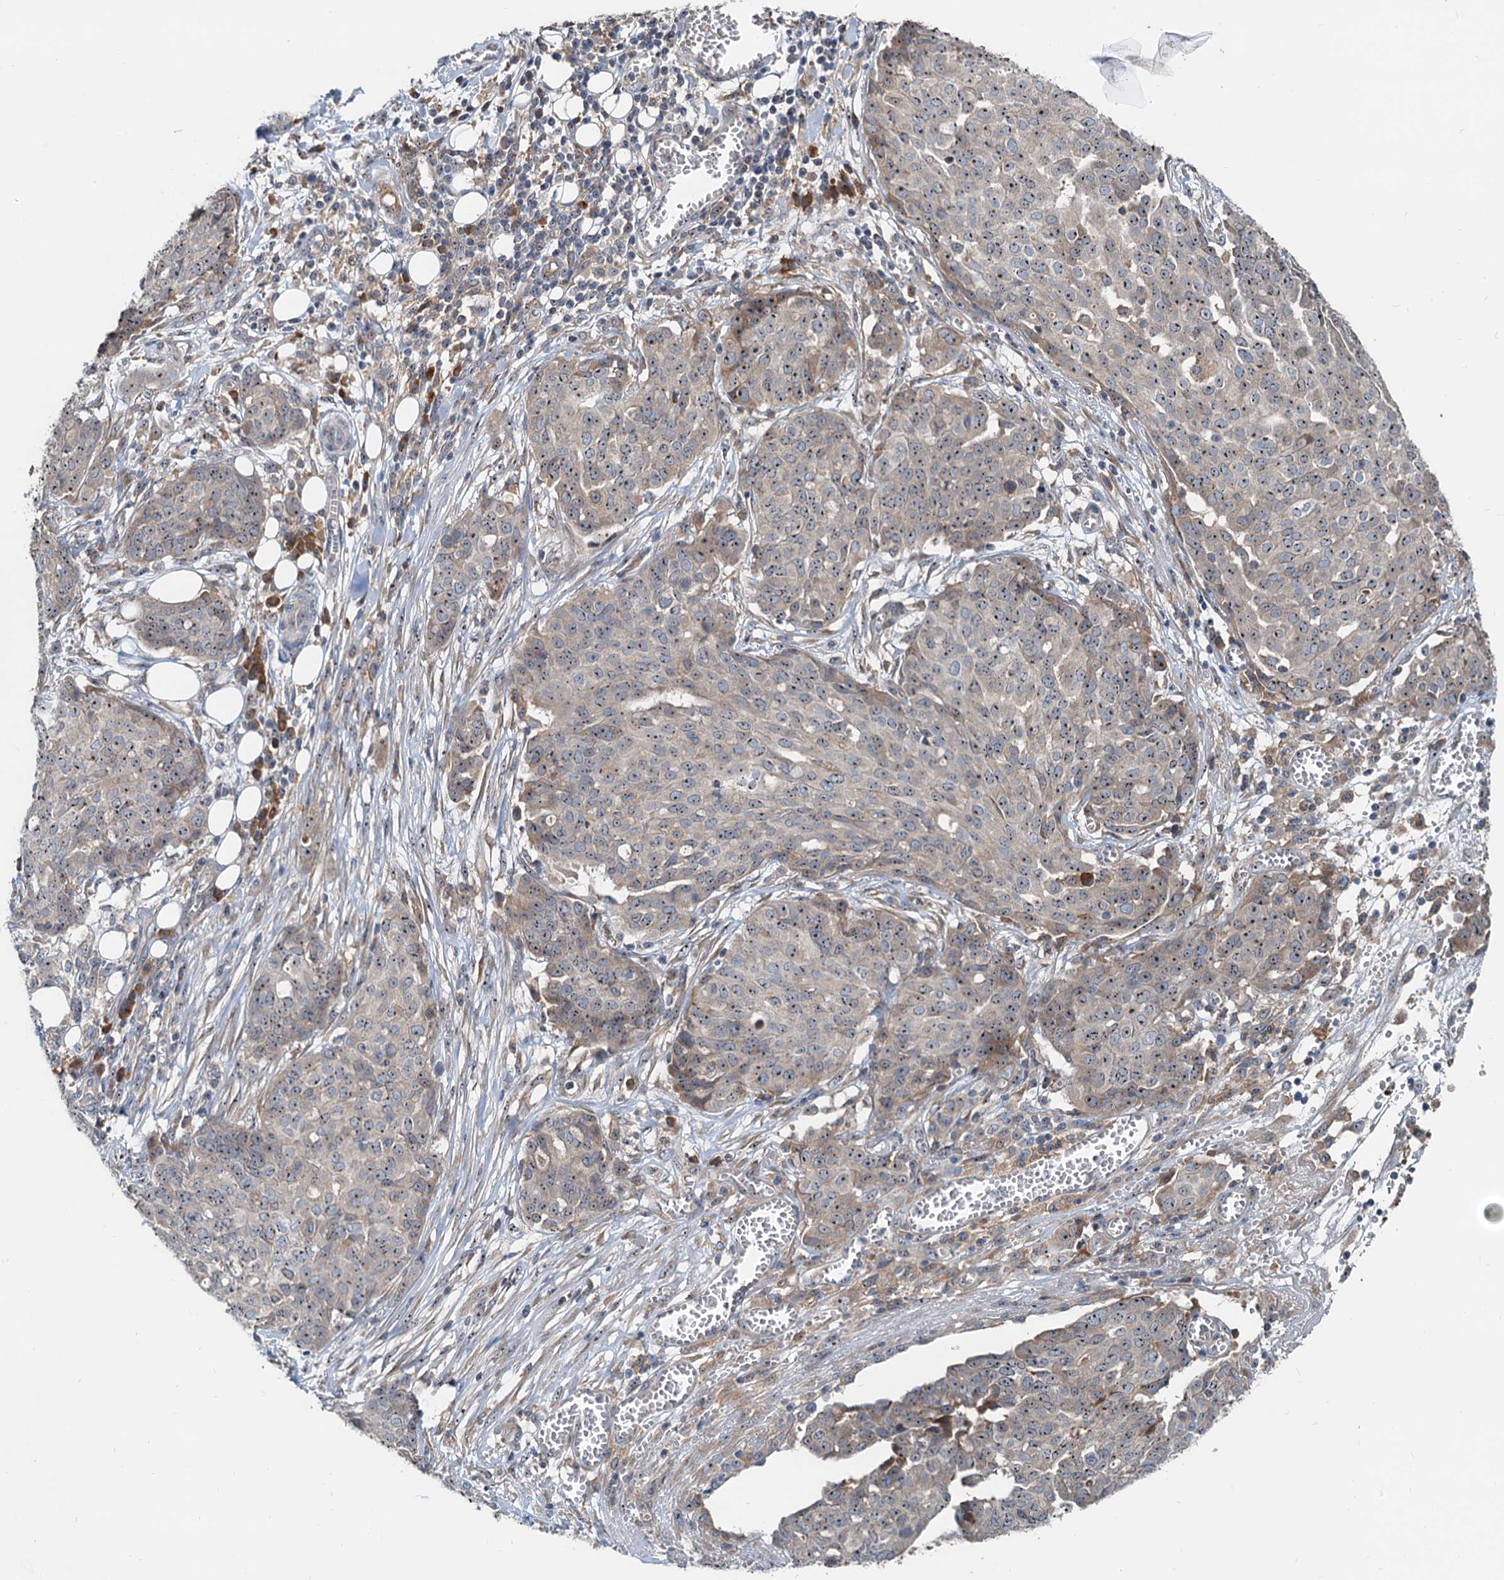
{"staining": {"intensity": "weak", "quantity": "25%-75%", "location": "nuclear"}, "tissue": "ovarian cancer", "cell_type": "Tumor cells", "image_type": "cancer", "snomed": [{"axis": "morphology", "description": "Cystadenocarcinoma, serous, NOS"}, {"axis": "topography", "description": "Soft tissue"}, {"axis": "topography", "description": "Ovary"}], "caption": "This photomicrograph exhibits immunohistochemistry (IHC) staining of human ovarian serous cystadenocarcinoma, with low weak nuclear staining in about 25%-75% of tumor cells.", "gene": "RGS7BP", "patient": {"sex": "female", "age": 57}}